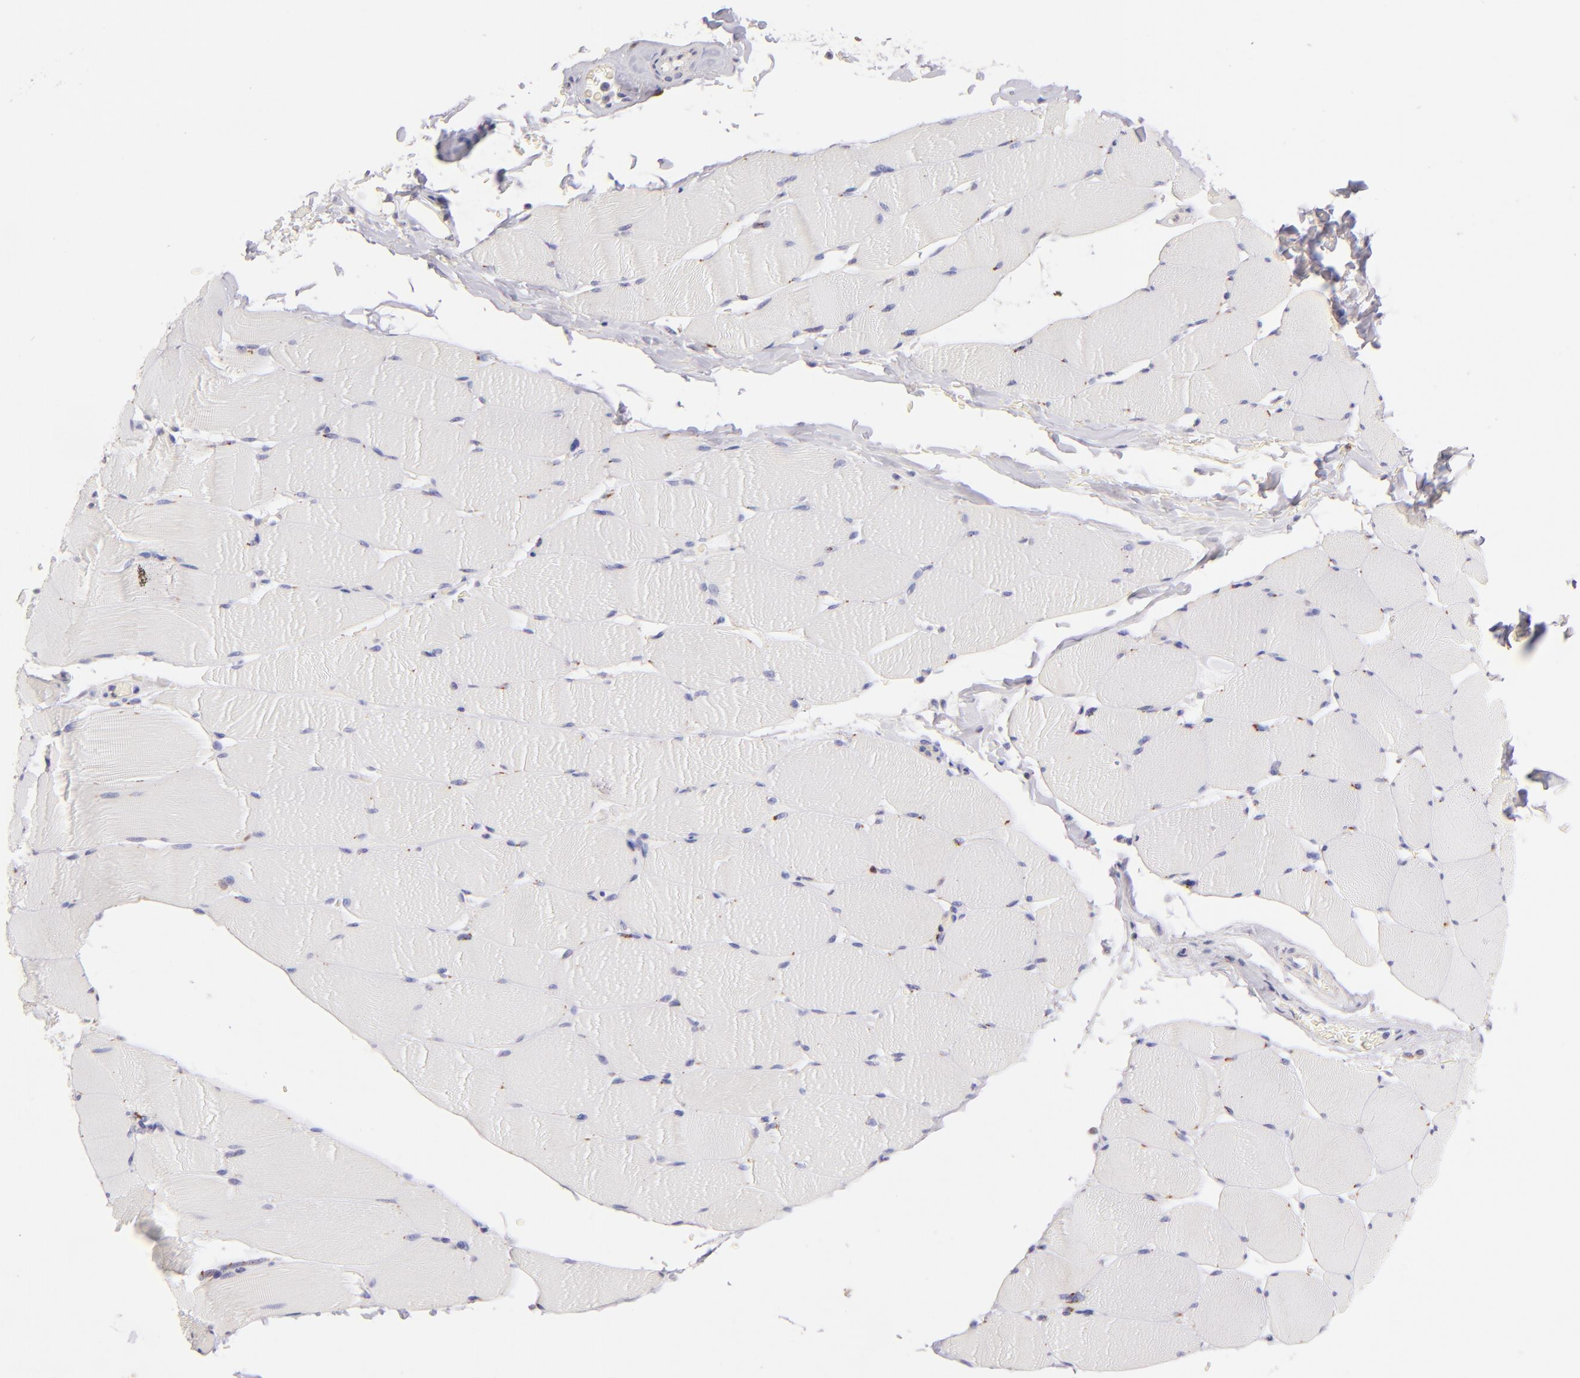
{"staining": {"intensity": "negative", "quantity": "none", "location": "none"}, "tissue": "skeletal muscle", "cell_type": "Myocytes", "image_type": "normal", "snomed": [{"axis": "morphology", "description": "Normal tissue, NOS"}, {"axis": "topography", "description": "Skeletal muscle"}], "caption": "Histopathology image shows no significant protein expression in myocytes of unremarkable skeletal muscle. (DAB IHC visualized using brightfield microscopy, high magnification).", "gene": "ZAP70", "patient": {"sex": "male", "age": 62}}